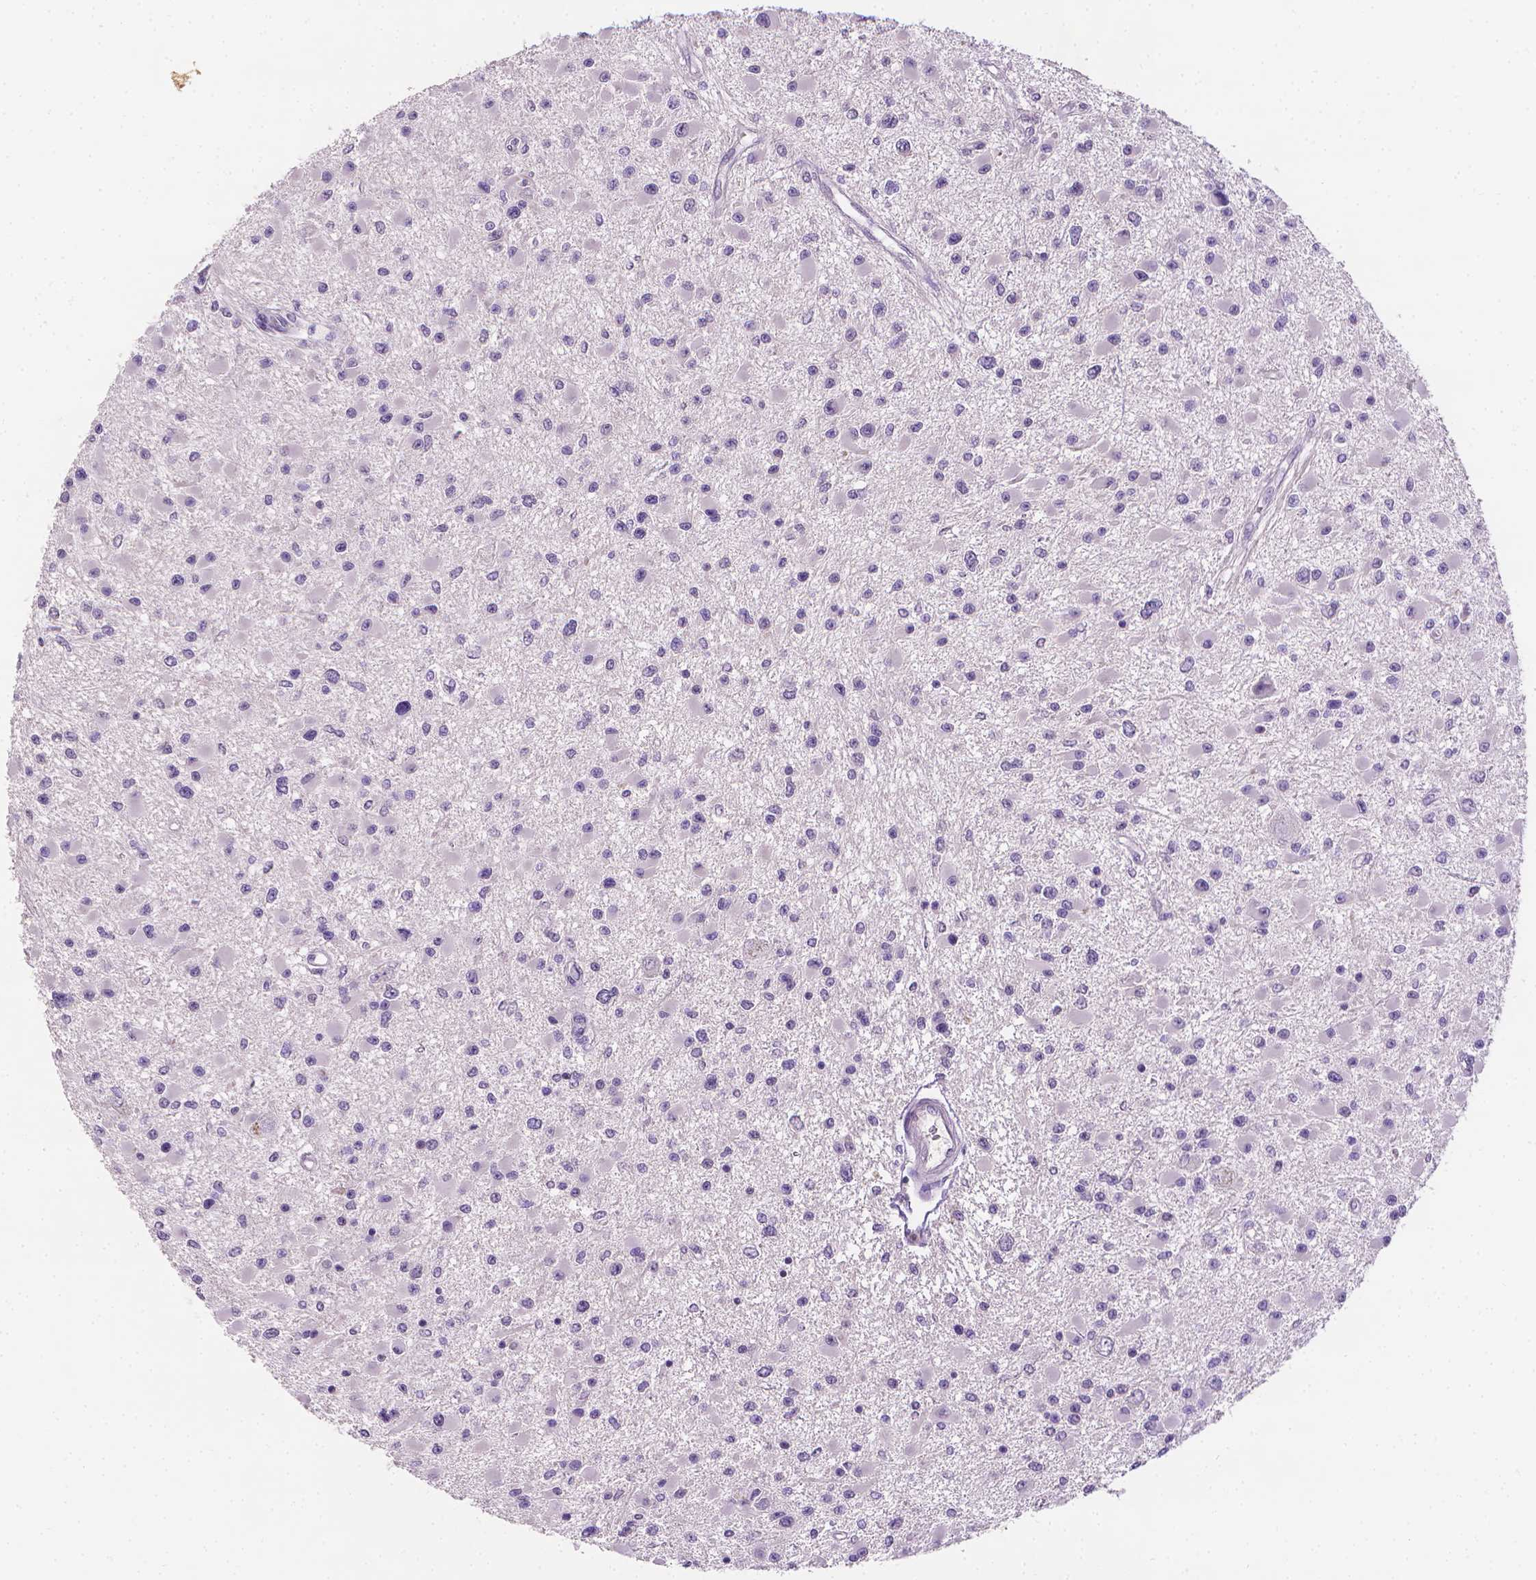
{"staining": {"intensity": "negative", "quantity": "none", "location": "none"}, "tissue": "glioma", "cell_type": "Tumor cells", "image_type": "cancer", "snomed": [{"axis": "morphology", "description": "Glioma, malignant, High grade"}, {"axis": "topography", "description": "Brain"}], "caption": "Tumor cells are negative for protein expression in human glioma.", "gene": "FASN", "patient": {"sex": "male", "age": 54}}